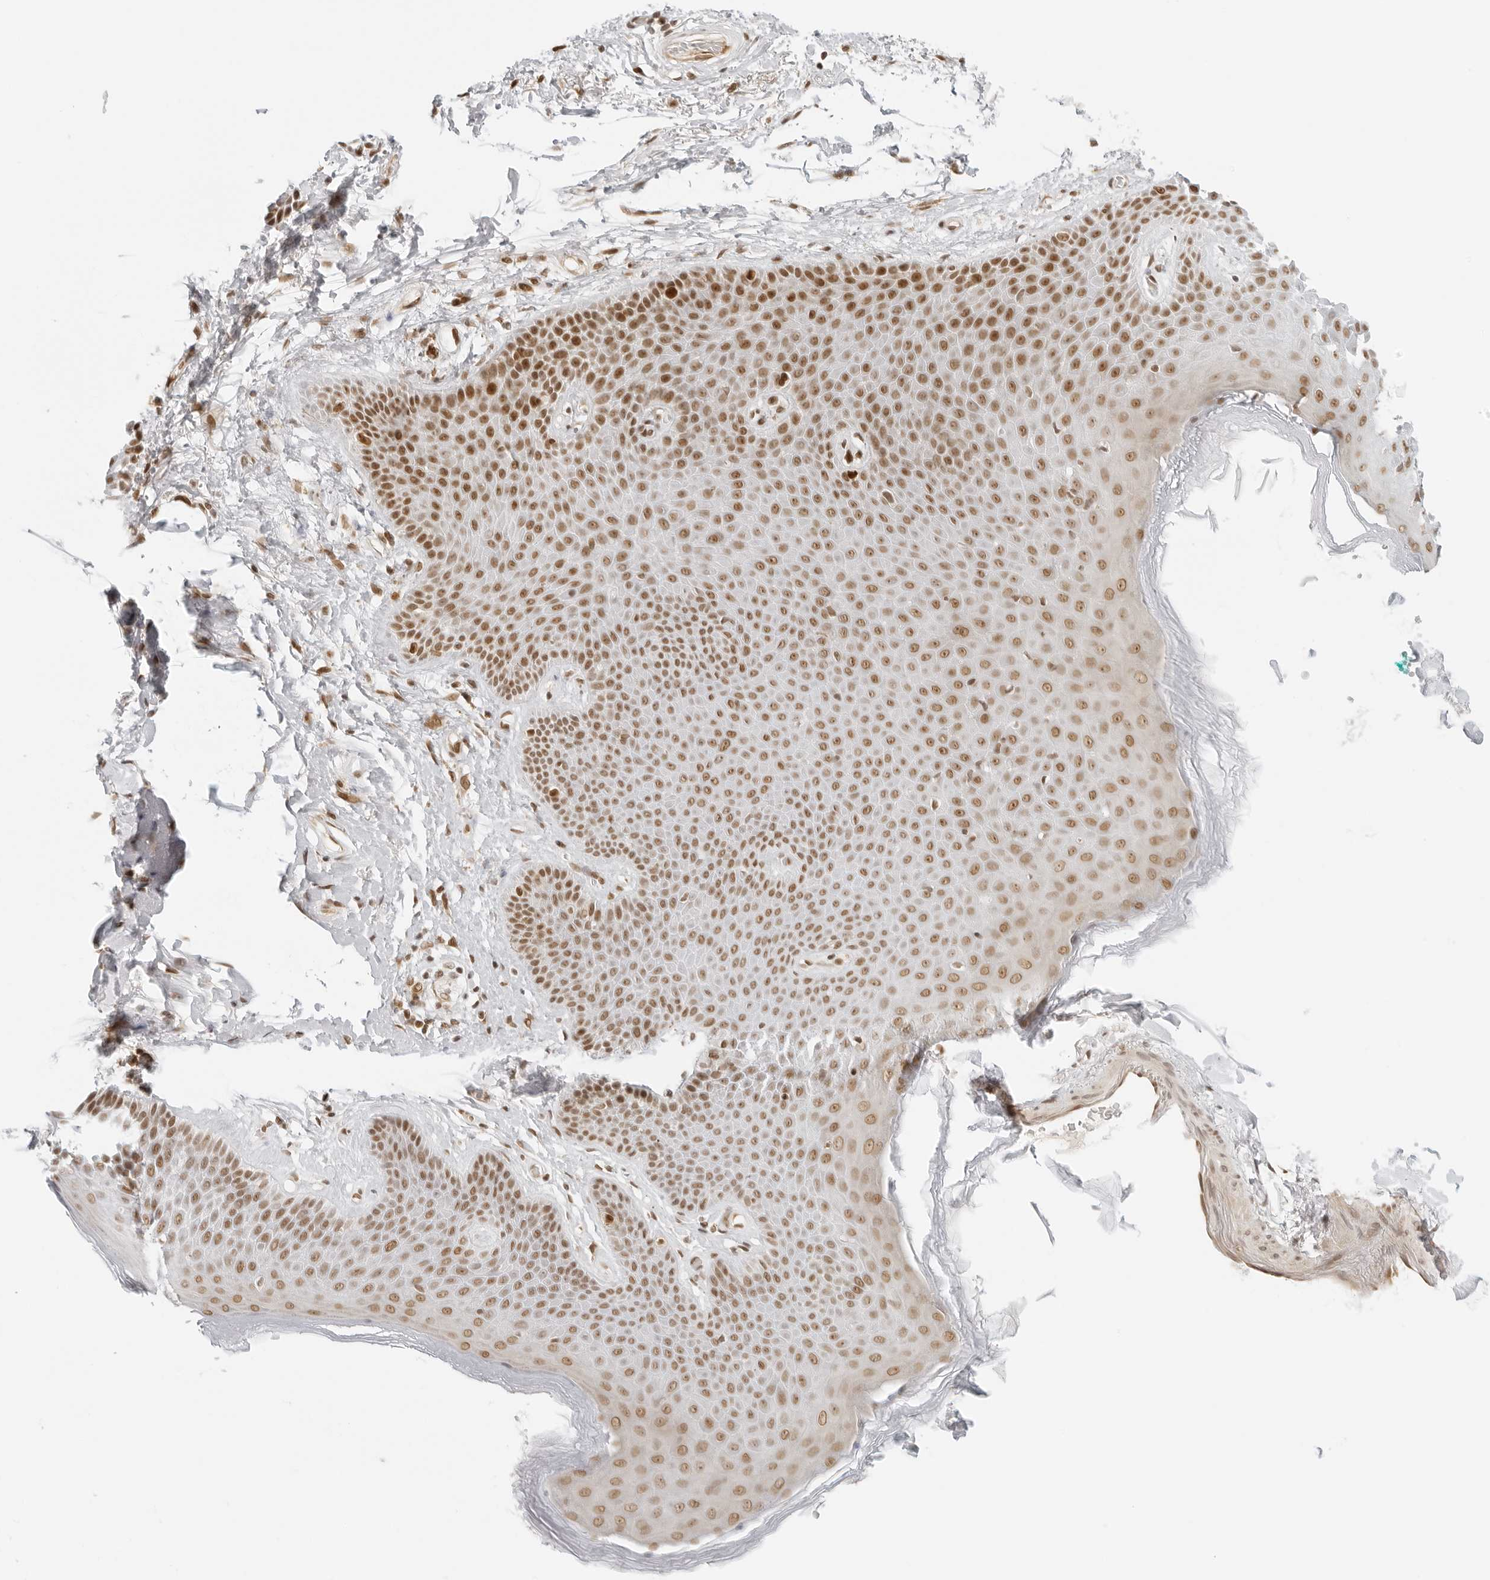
{"staining": {"intensity": "moderate", "quantity": ">75%", "location": "nuclear"}, "tissue": "skin", "cell_type": "Epidermal cells", "image_type": "normal", "snomed": [{"axis": "morphology", "description": "Normal tissue, NOS"}, {"axis": "topography", "description": "Anal"}], "caption": "Immunohistochemistry (DAB) staining of unremarkable human skin displays moderate nuclear protein expression in about >75% of epidermal cells.", "gene": "RCC1", "patient": {"sex": "male", "age": 74}}